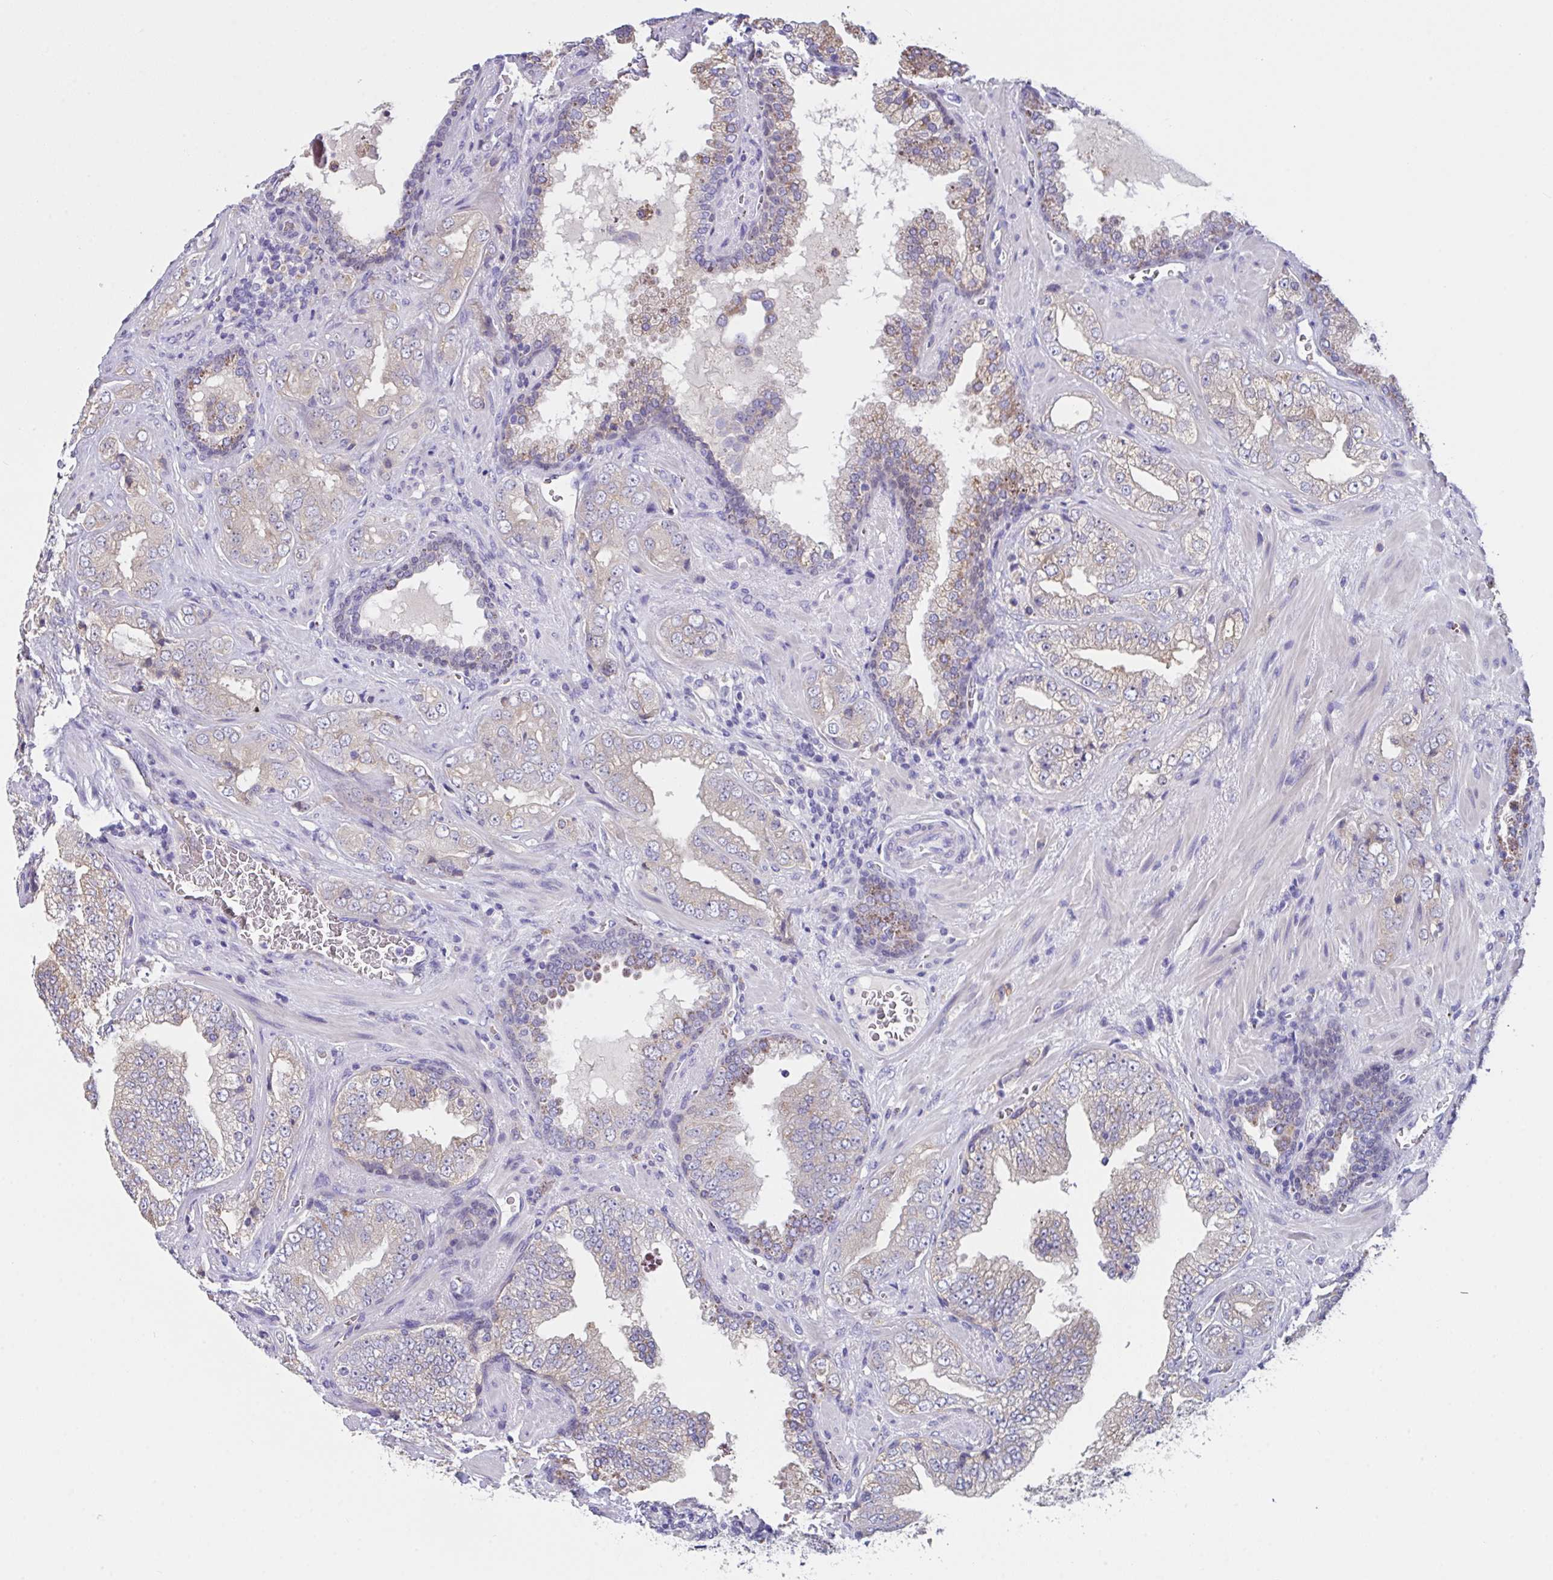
{"staining": {"intensity": "weak", "quantity": "25%-75%", "location": "cytoplasmic/membranous"}, "tissue": "prostate cancer", "cell_type": "Tumor cells", "image_type": "cancer", "snomed": [{"axis": "morphology", "description": "Adenocarcinoma, High grade"}, {"axis": "topography", "description": "Prostate"}], "caption": "A brown stain highlights weak cytoplasmic/membranous positivity of a protein in human prostate adenocarcinoma (high-grade) tumor cells.", "gene": "TFAP2C", "patient": {"sex": "male", "age": 67}}